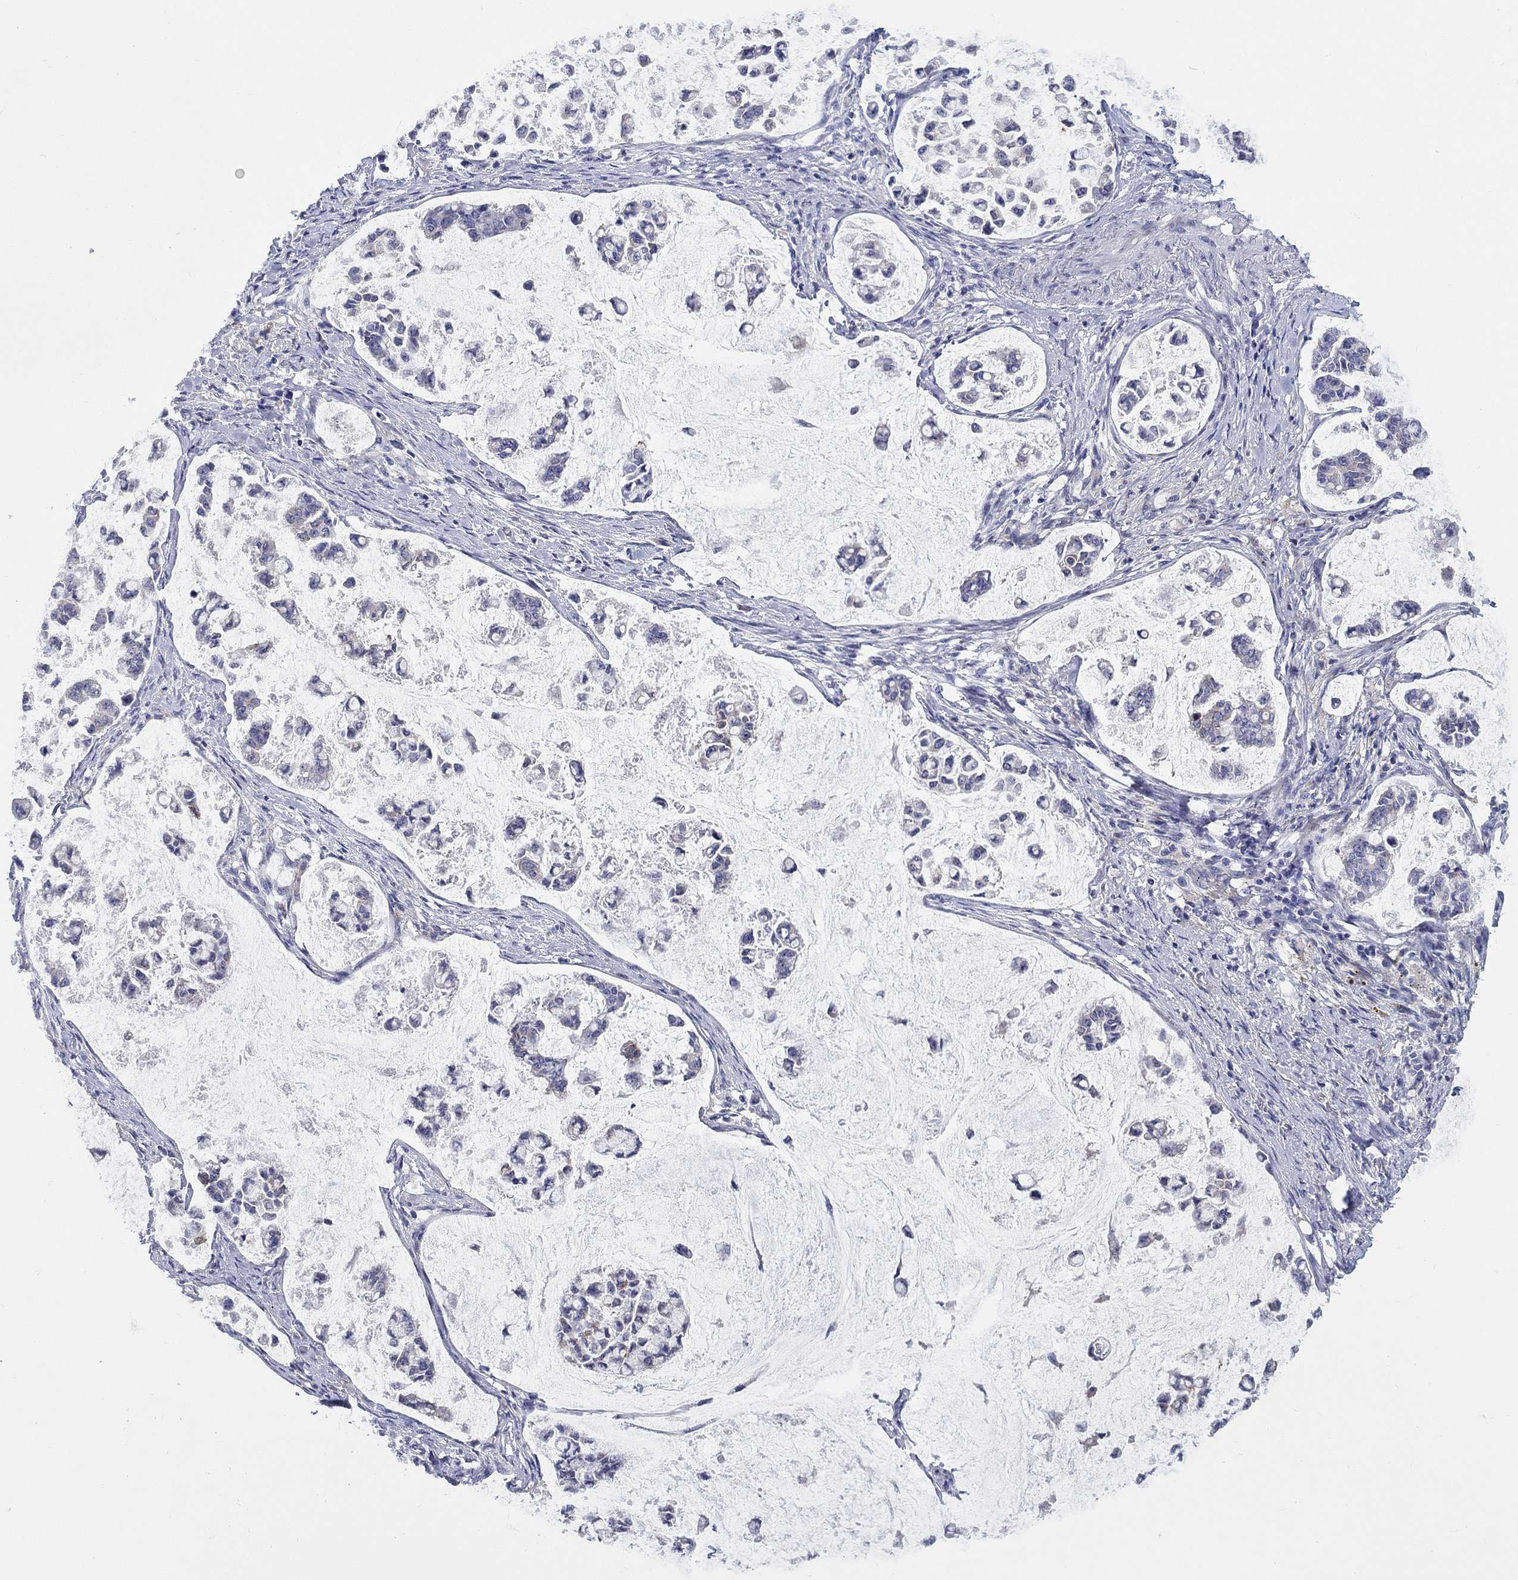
{"staining": {"intensity": "negative", "quantity": "none", "location": "none"}, "tissue": "stomach cancer", "cell_type": "Tumor cells", "image_type": "cancer", "snomed": [{"axis": "morphology", "description": "Adenocarcinoma, NOS"}, {"axis": "topography", "description": "Stomach"}], "caption": "Immunohistochemistry photomicrograph of neoplastic tissue: stomach adenocarcinoma stained with DAB (3,3'-diaminobenzidine) exhibits no significant protein staining in tumor cells.", "gene": "RAP1GAP", "patient": {"sex": "male", "age": 82}}